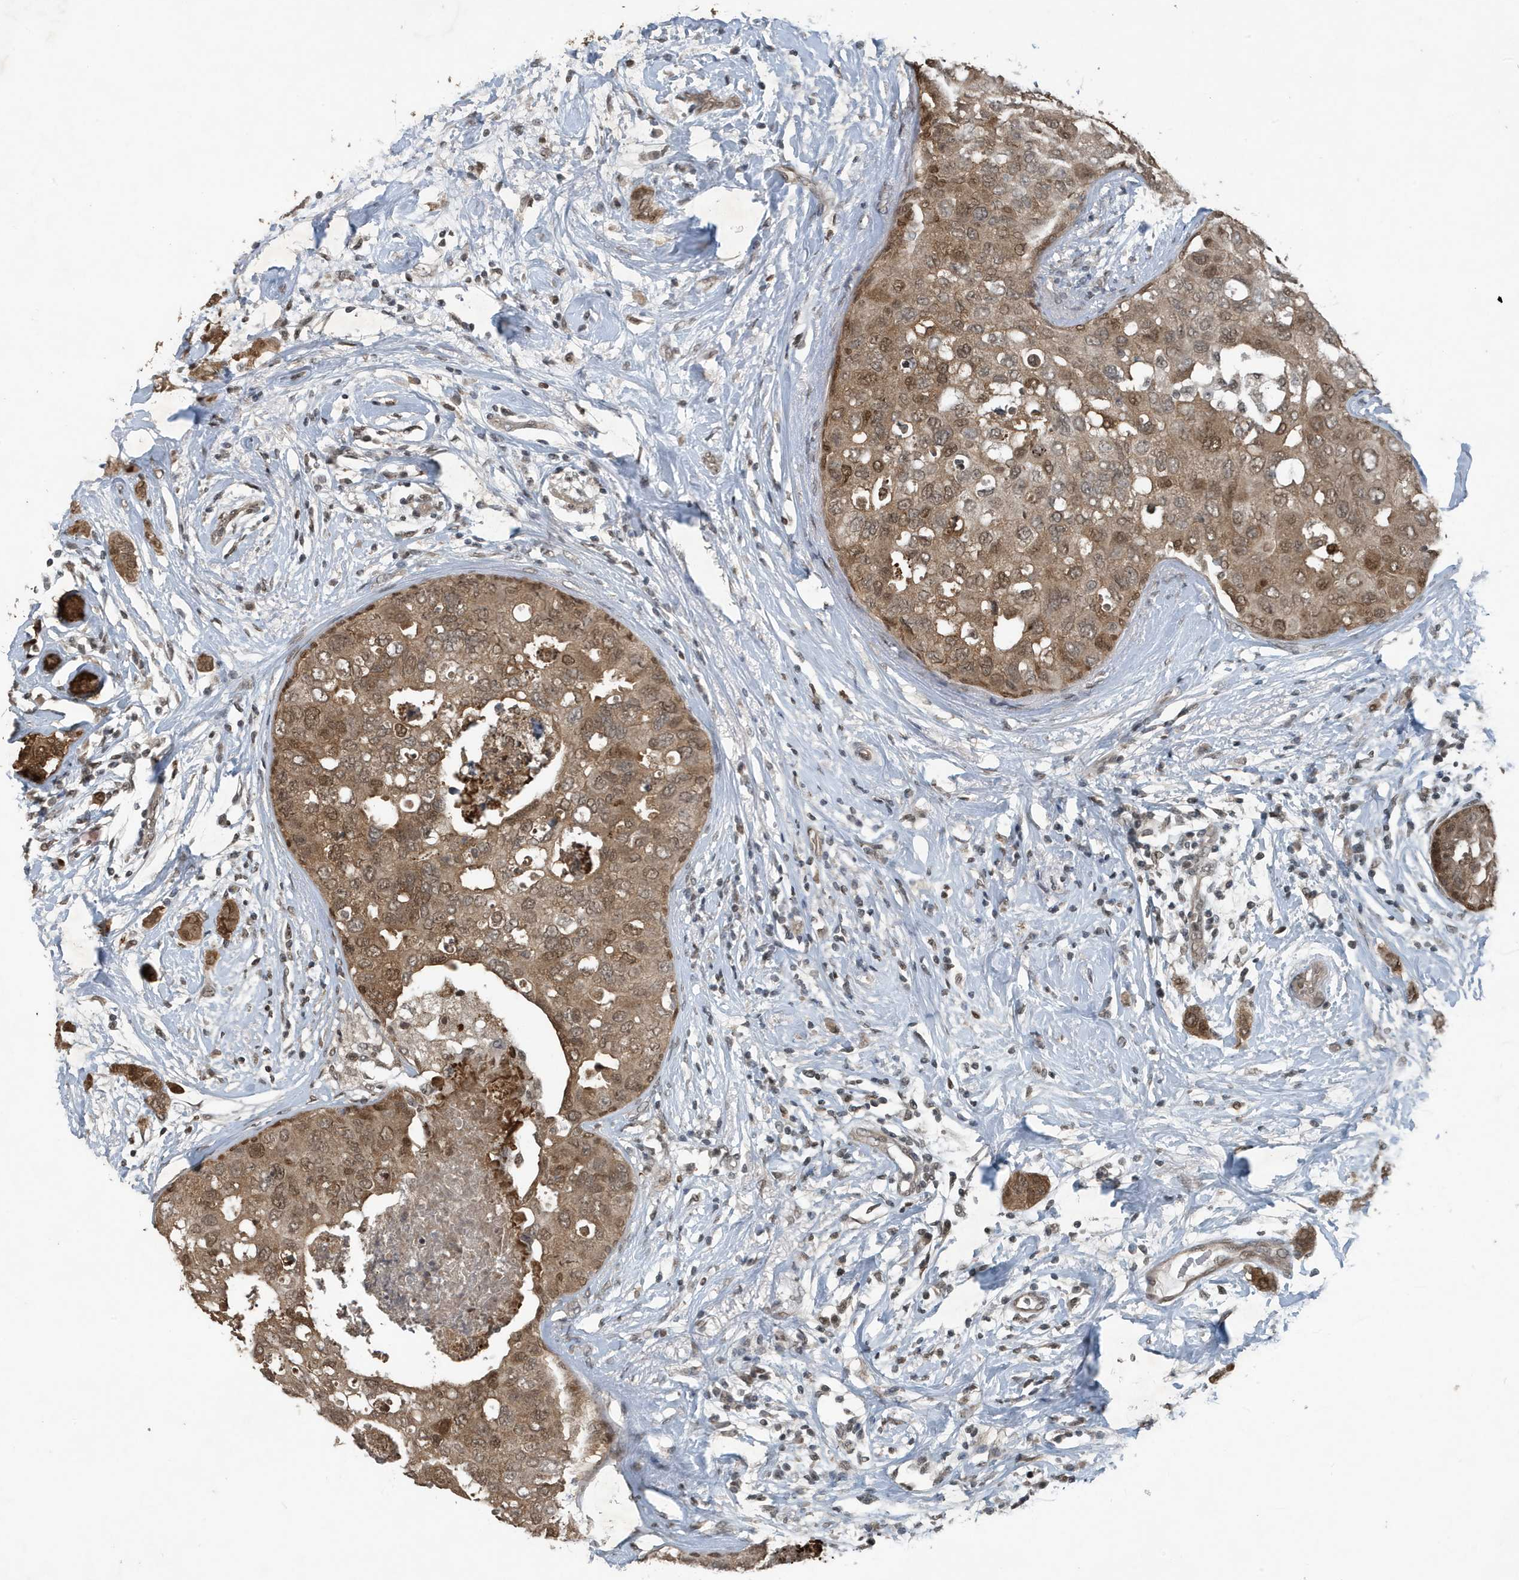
{"staining": {"intensity": "moderate", "quantity": ">75%", "location": "cytoplasmic/membranous,nuclear"}, "tissue": "breast cancer", "cell_type": "Tumor cells", "image_type": "cancer", "snomed": [{"axis": "morphology", "description": "Duct carcinoma"}, {"axis": "topography", "description": "Breast"}], "caption": "Approximately >75% of tumor cells in breast cancer (infiltrating ductal carcinoma) demonstrate moderate cytoplasmic/membranous and nuclear protein expression as visualized by brown immunohistochemical staining.", "gene": "HSPA1A", "patient": {"sex": "female", "age": 50}}